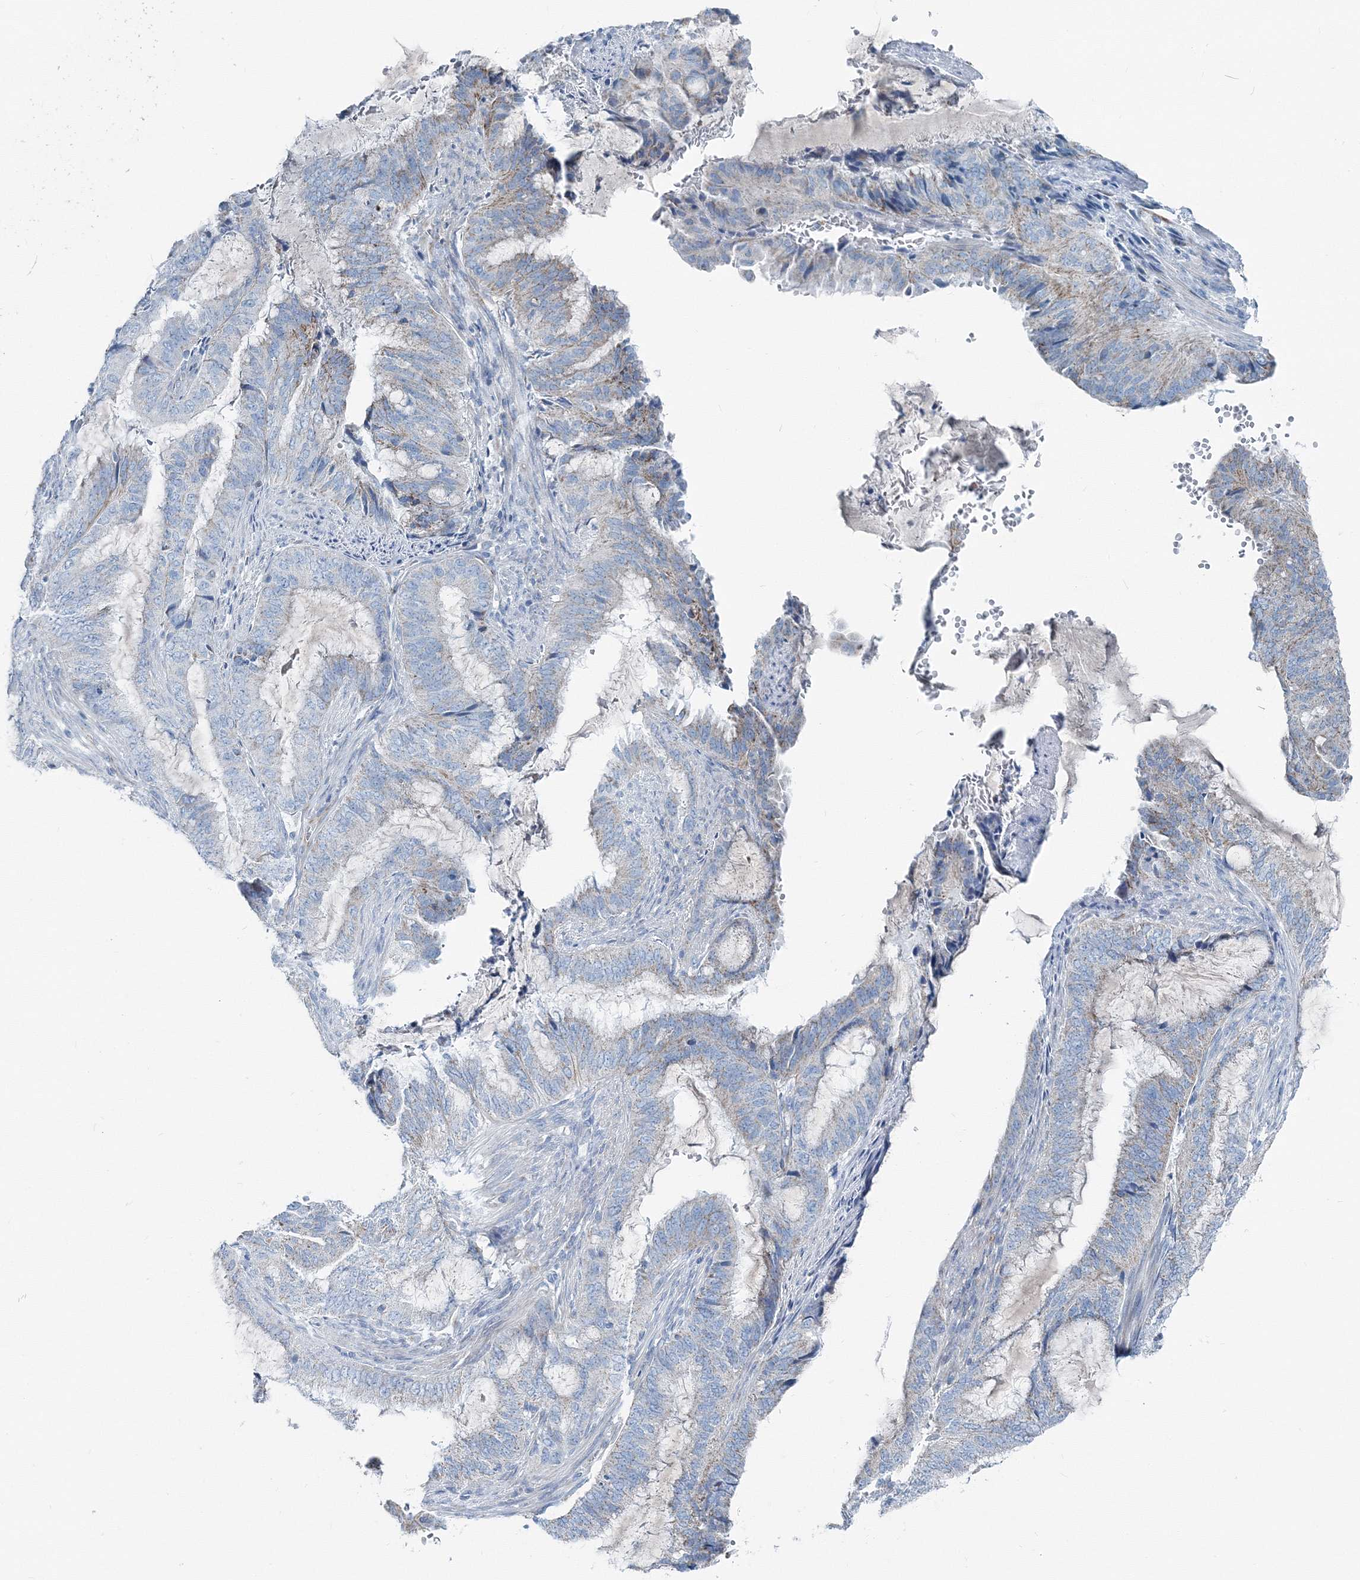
{"staining": {"intensity": "weak", "quantity": "<25%", "location": "cytoplasmic/membranous"}, "tissue": "endometrial cancer", "cell_type": "Tumor cells", "image_type": "cancer", "snomed": [{"axis": "morphology", "description": "Adenocarcinoma, NOS"}, {"axis": "topography", "description": "Endometrium"}], "caption": "Histopathology image shows no protein expression in tumor cells of endometrial adenocarcinoma tissue.", "gene": "GABARAPL2", "patient": {"sex": "female", "age": 51}}